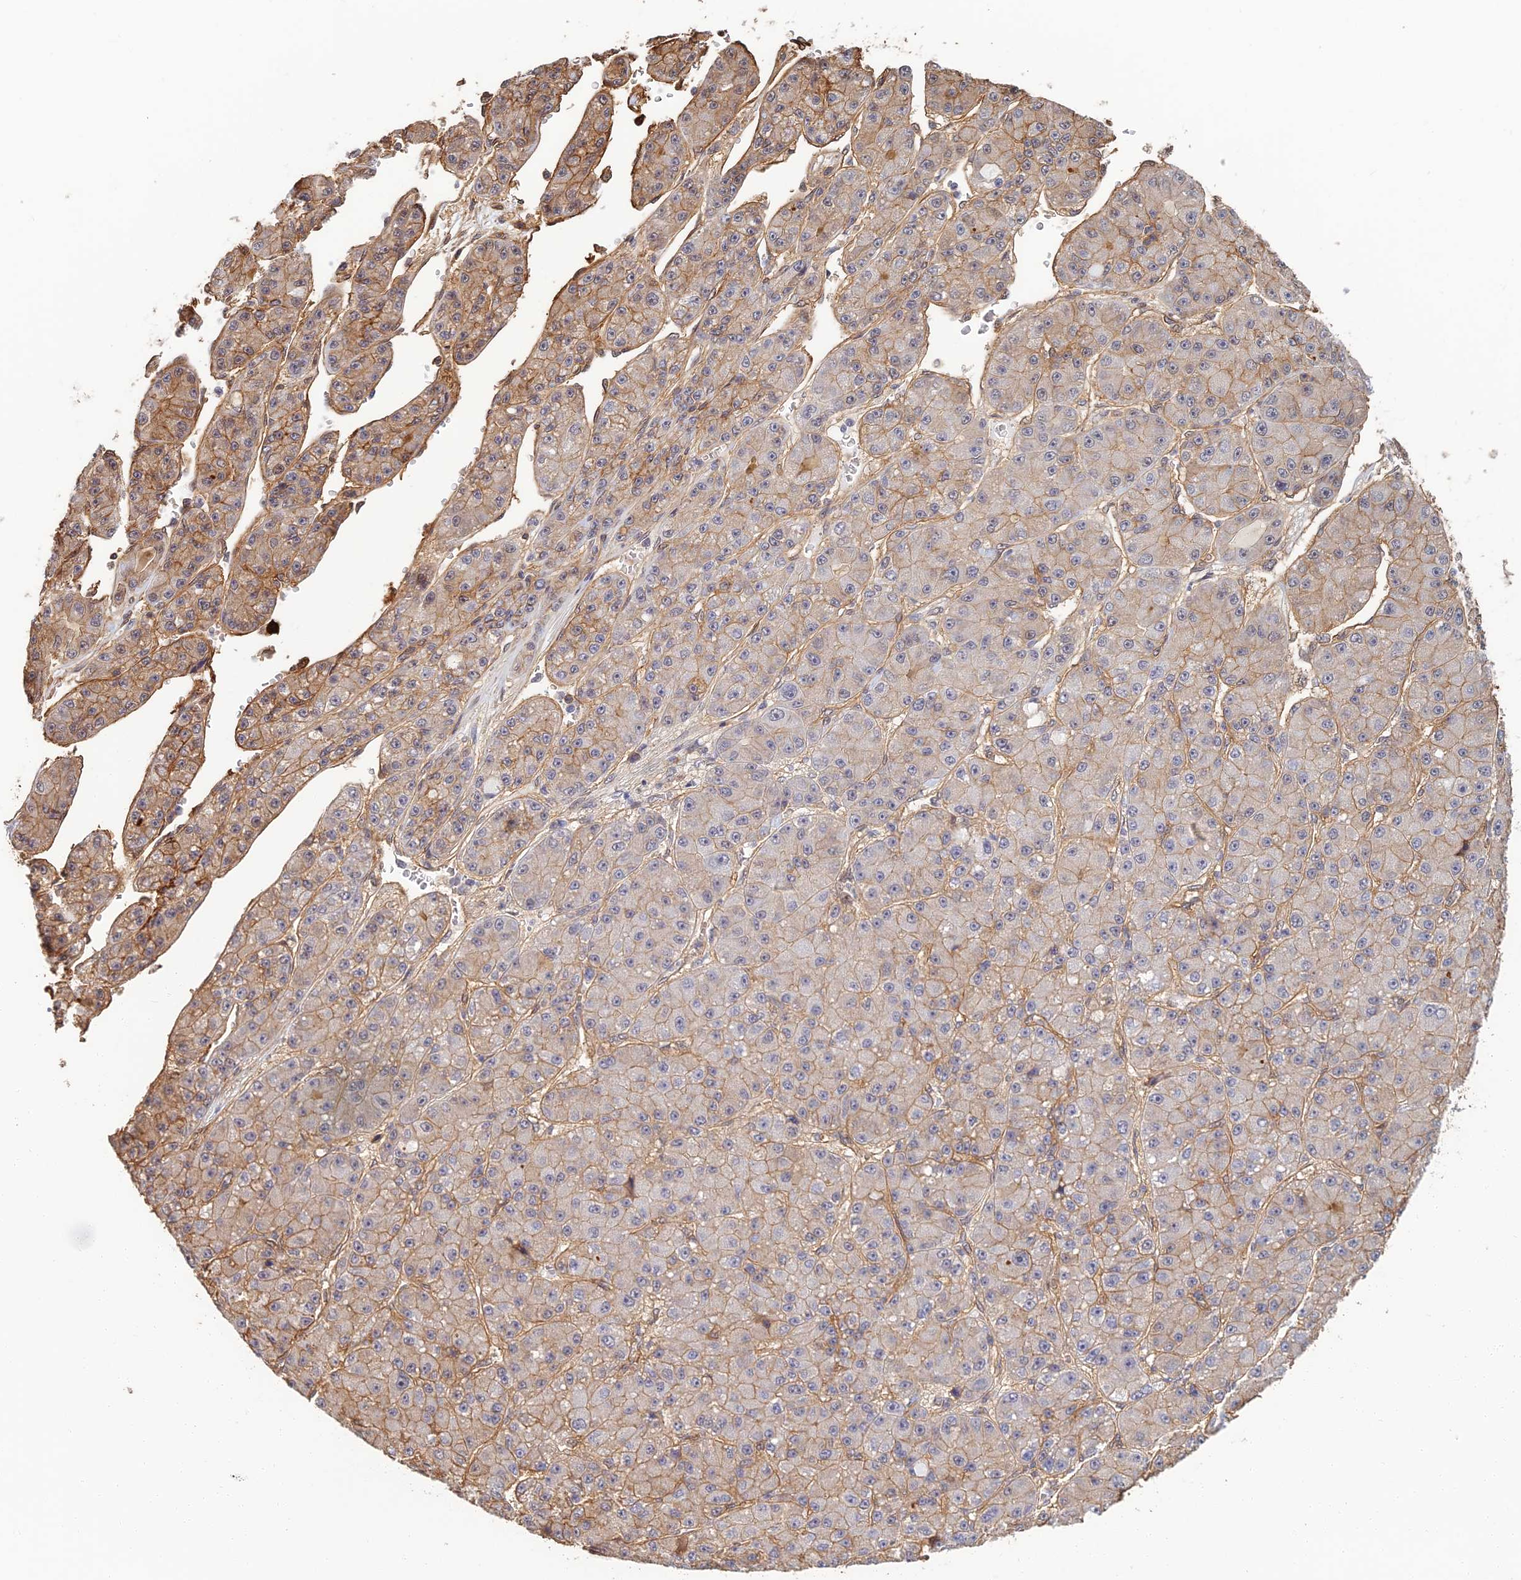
{"staining": {"intensity": "moderate", "quantity": "25%-75%", "location": "cytoplasmic/membranous"}, "tissue": "liver cancer", "cell_type": "Tumor cells", "image_type": "cancer", "snomed": [{"axis": "morphology", "description": "Carcinoma, Hepatocellular, NOS"}, {"axis": "topography", "description": "Liver"}], "caption": "Protein positivity by immunohistochemistry demonstrates moderate cytoplasmic/membranous positivity in about 25%-75% of tumor cells in liver hepatocellular carcinoma.", "gene": "LRRN3", "patient": {"sex": "male", "age": 67}}